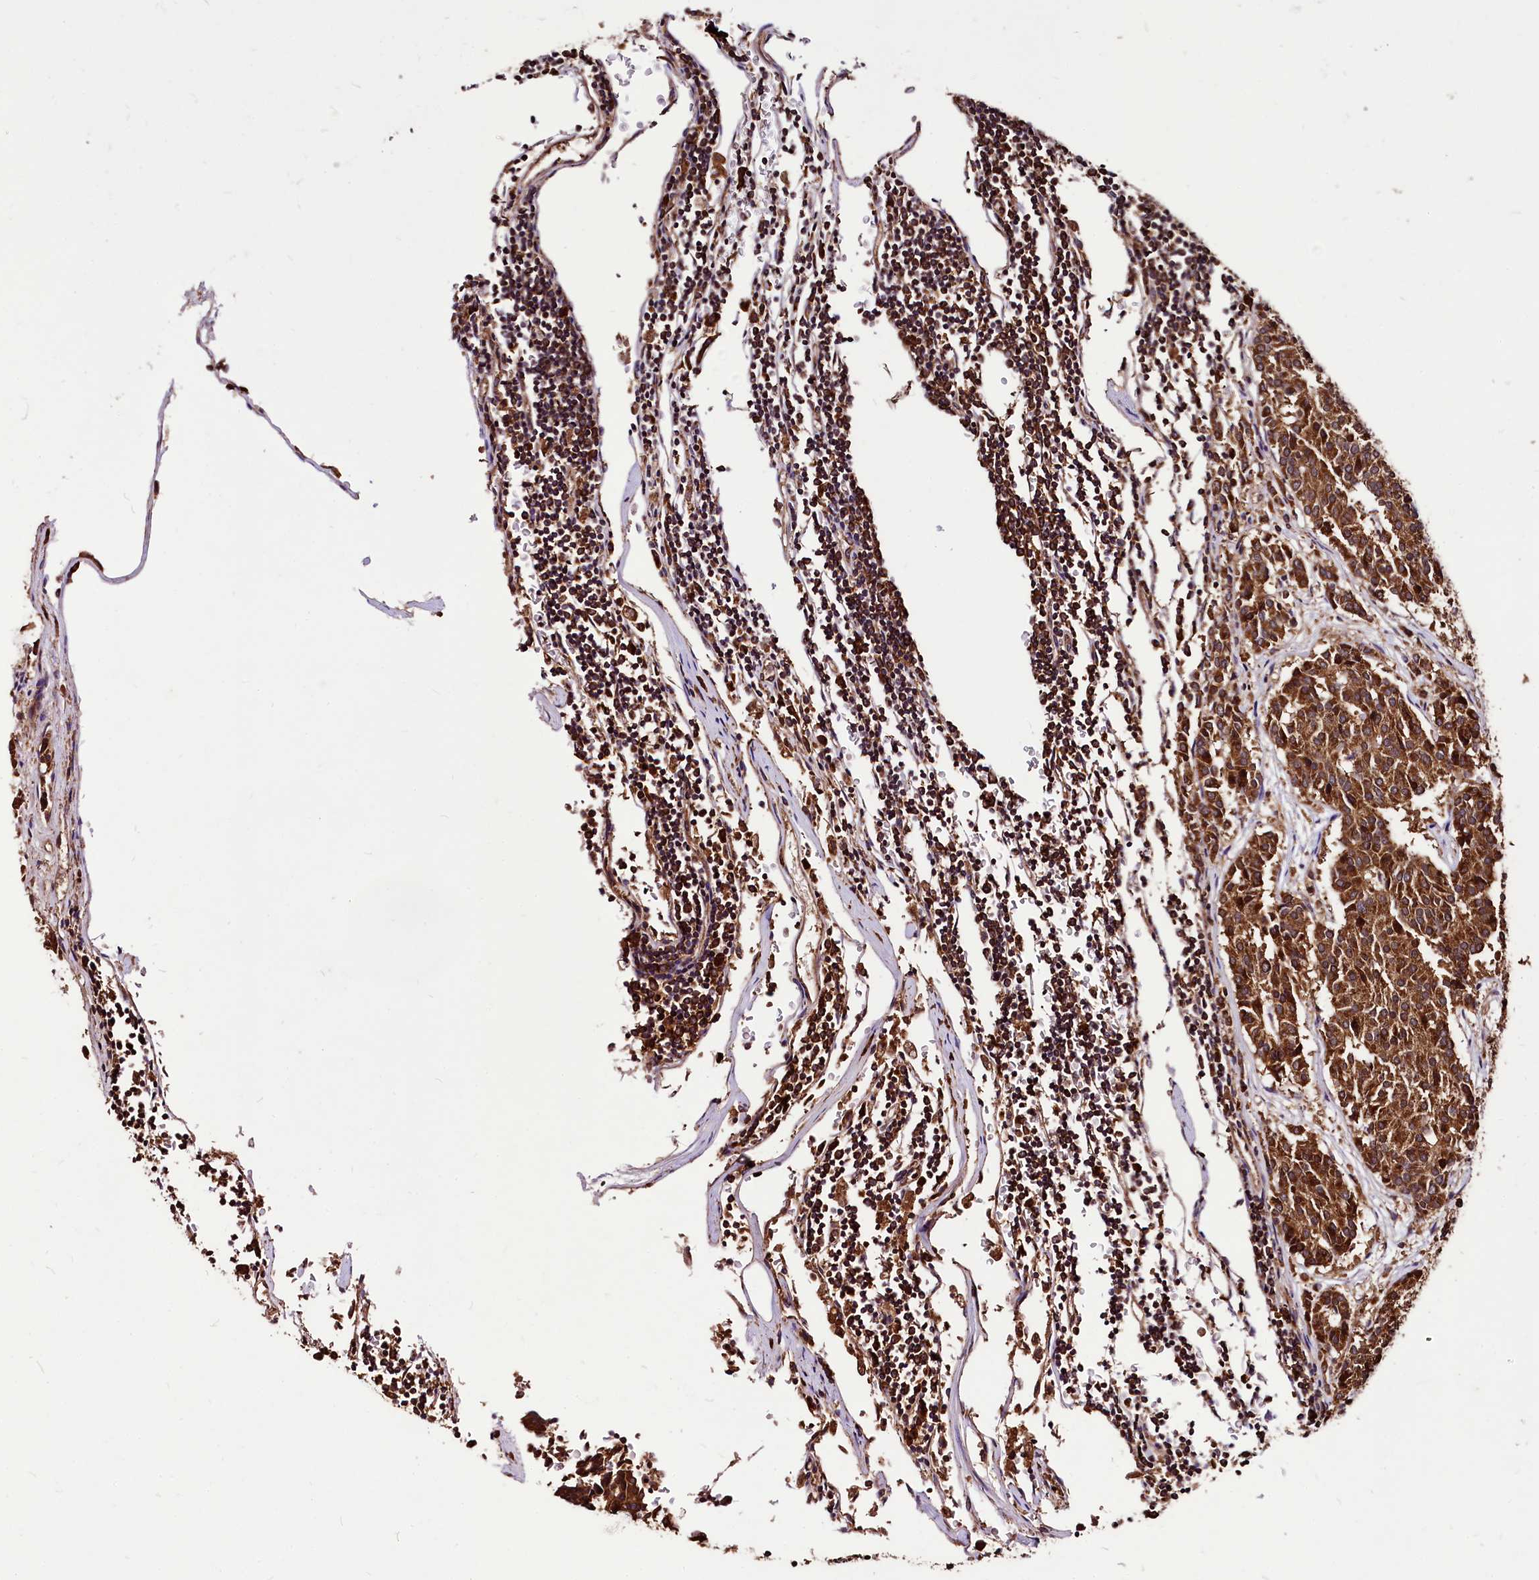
{"staining": {"intensity": "strong", "quantity": ">75%", "location": "cytoplasmic/membranous"}, "tissue": "carcinoid", "cell_type": "Tumor cells", "image_type": "cancer", "snomed": [{"axis": "morphology", "description": "Carcinoid, malignant, NOS"}, {"axis": "topography", "description": "Pancreas"}], "caption": "Immunohistochemical staining of human malignant carcinoid demonstrates strong cytoplasmic/membranous protein positivity in approximately >75% of tumor cells.", "gene": "LRSAM1", "patient": {"sex": "female", "age": 54}}